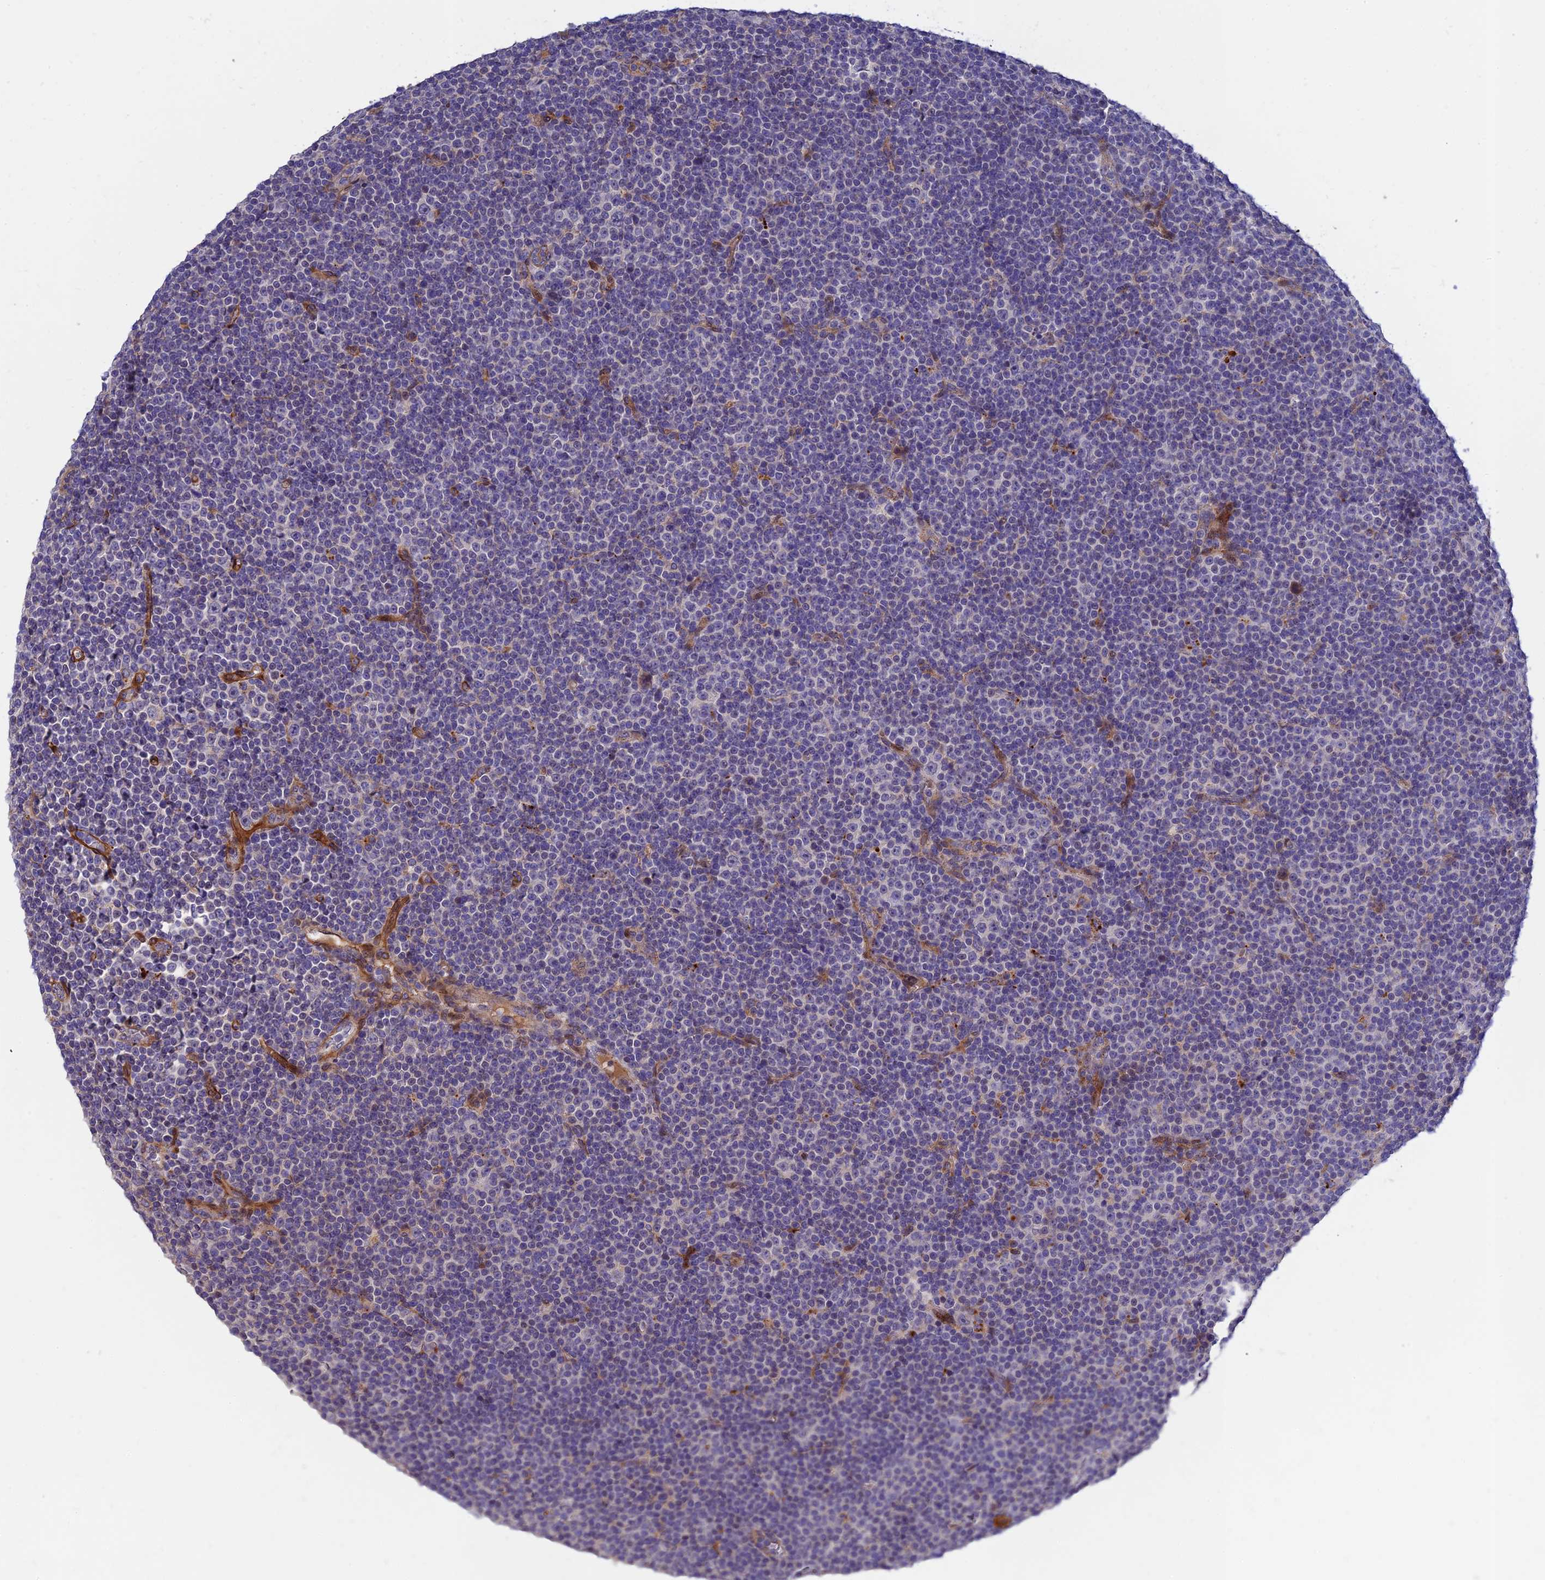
{"staining": {"intensity": "negative", "quantity": "none", "location": "none"}, "tissue": "lymphoma", "cell_type": "Tumor cells", "image_type": "cancer", "snomed": [{"axis": "morphology", "description": "Malignant lymphoma, non-Hodgkin's type, Low grade"}, {"axis": "topography", "description": "Lymph node"}], "caption": "IHC micrograph of neoplastic tissue: human lymphoma stained with DAB (3,3'-diaminobenzidine) exhibits no significant protein expression in tumor cells.", "gene": "MRPL35", "patient": {"sex": "female", "age": 67}}